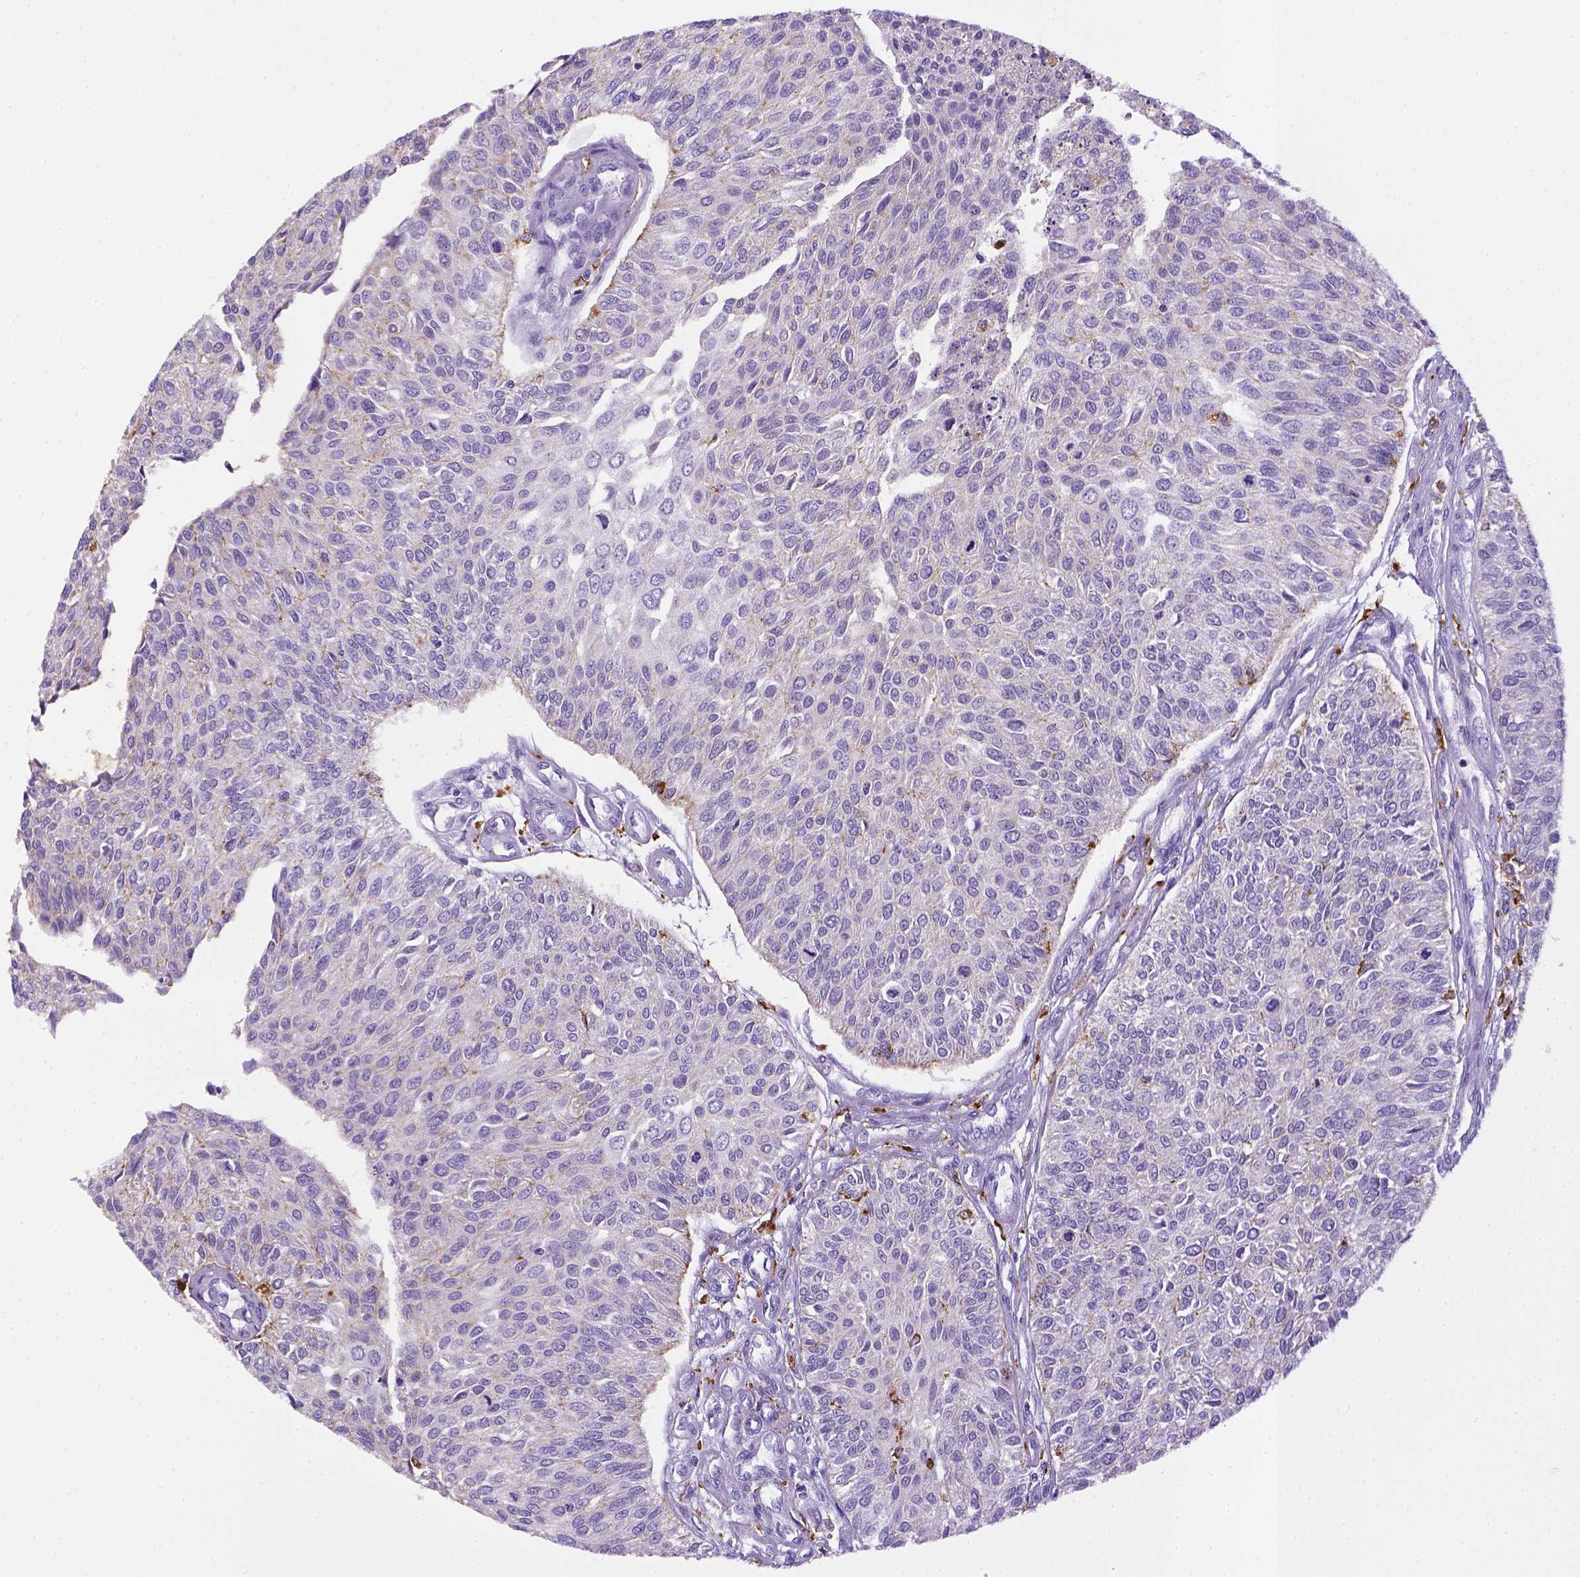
{"staining": {"intensity": "negative", "quantity": "none", "location": "none"}, "tissue": "urothelial cancer", "cell_type": "Tumor cells", "image_type": "cancer", "snomed": [{"axis": "morphology", "description": "Urothelial carcinoma, NOS"}, {"axis": "topography", "description": "Urinary bladder"}], "caption": "A high-resolution photomicrograph shows immunohistochemistry staining of transitional cell carcinoma, which shows no significant expression in tumor cells.", "gene": "CD68", "patient": {"sex": "male", "age": 55}}